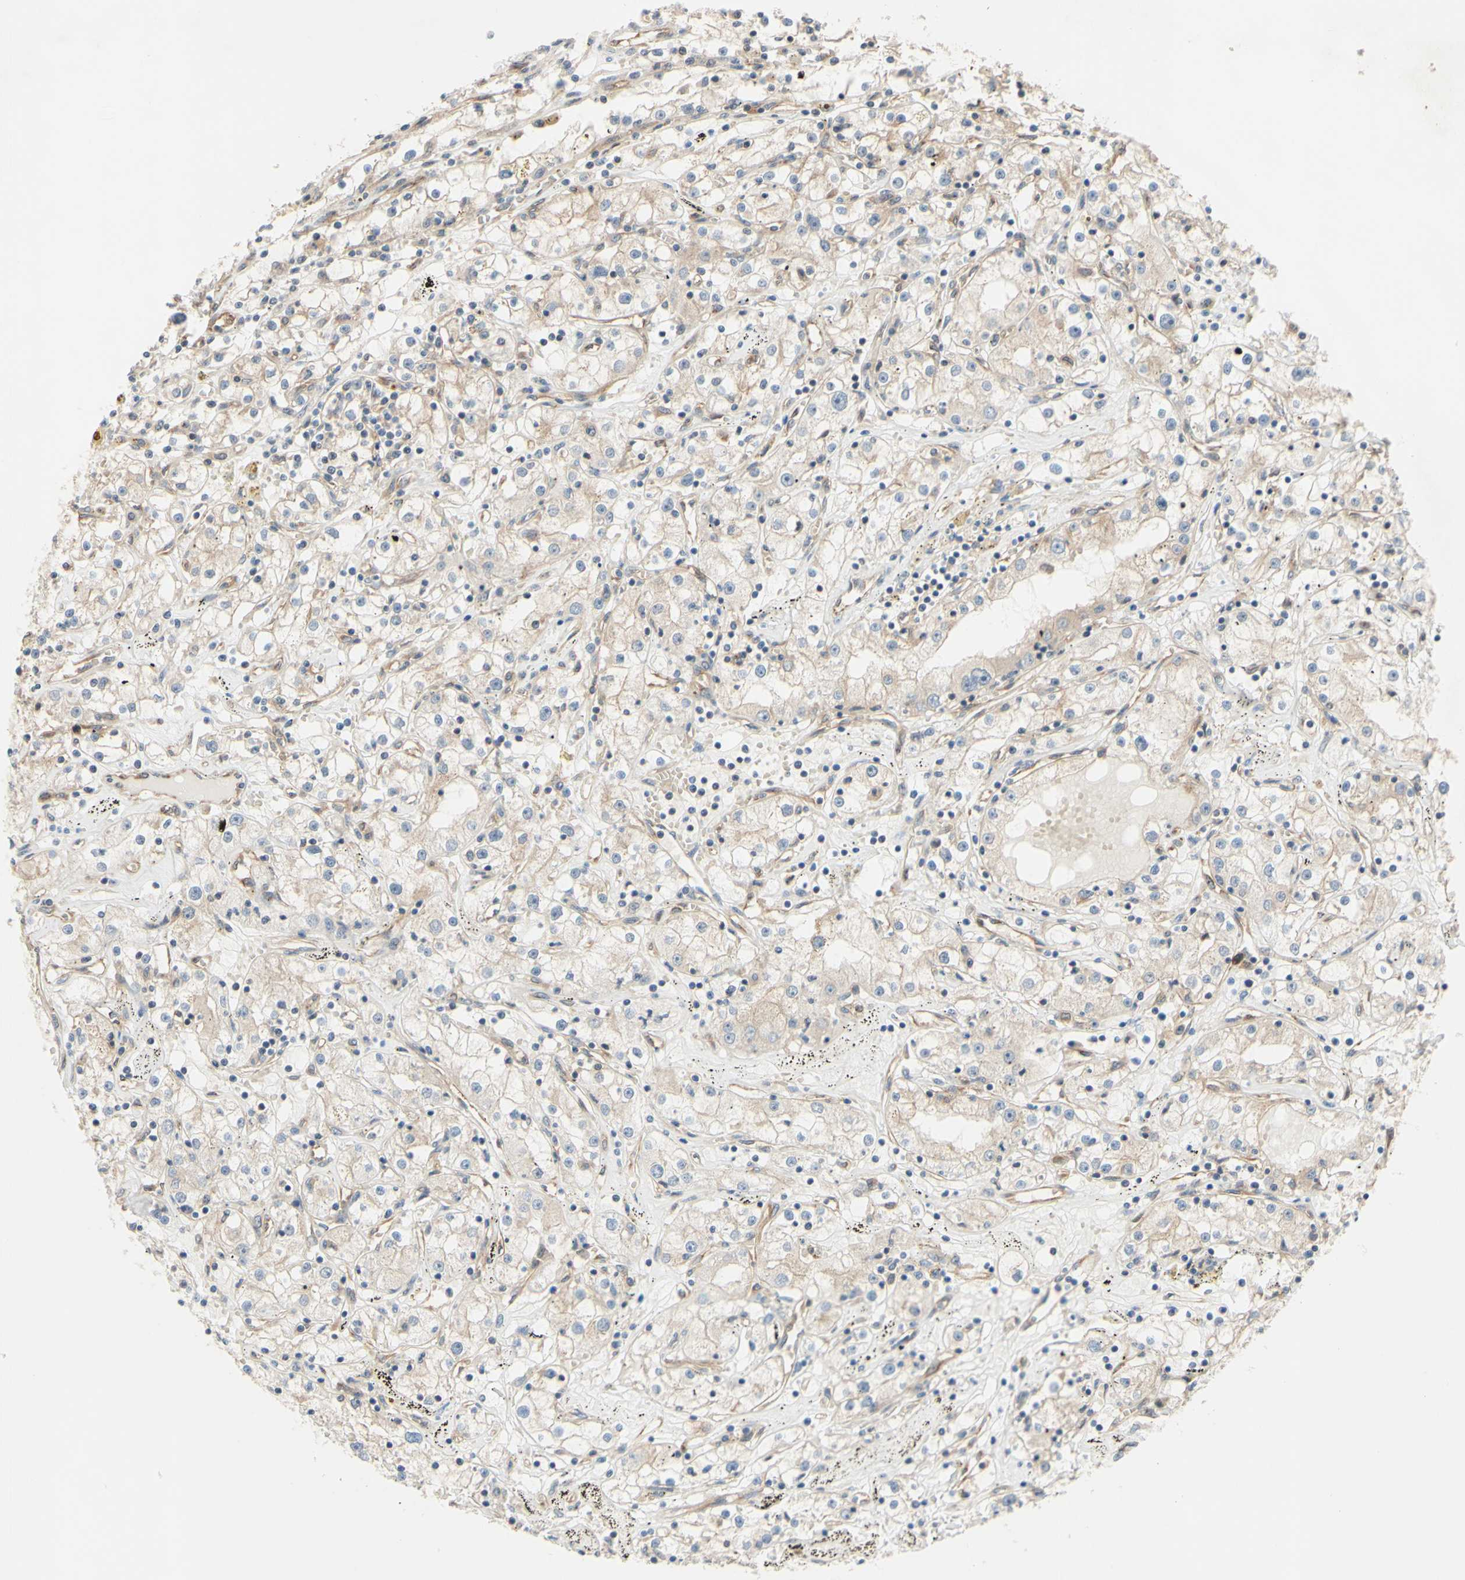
{"staining": {"intensity": "weak", "quantity": "25%-75%", "location": "cytoplasmic/membranous"}, "tissue": "renal cancer", "cell_type": "Tumor cells", "image_type": "cancer", "snomed": [{"axis": "morphology", "description": "Adenocarcinoma, NOS"}, {"axis": "topography", "description": "Kidney"}], "caption": "Renal adenocarcinoma was stained to show a protein in brown. There is low levels of weak cytoplasmic/membranous positivity in approximately 25%-75% of tumor cells. Nuclei are stained in blue.", "gene": "DYNLRB1", "patient": {"sex": "male", "age": 56}}